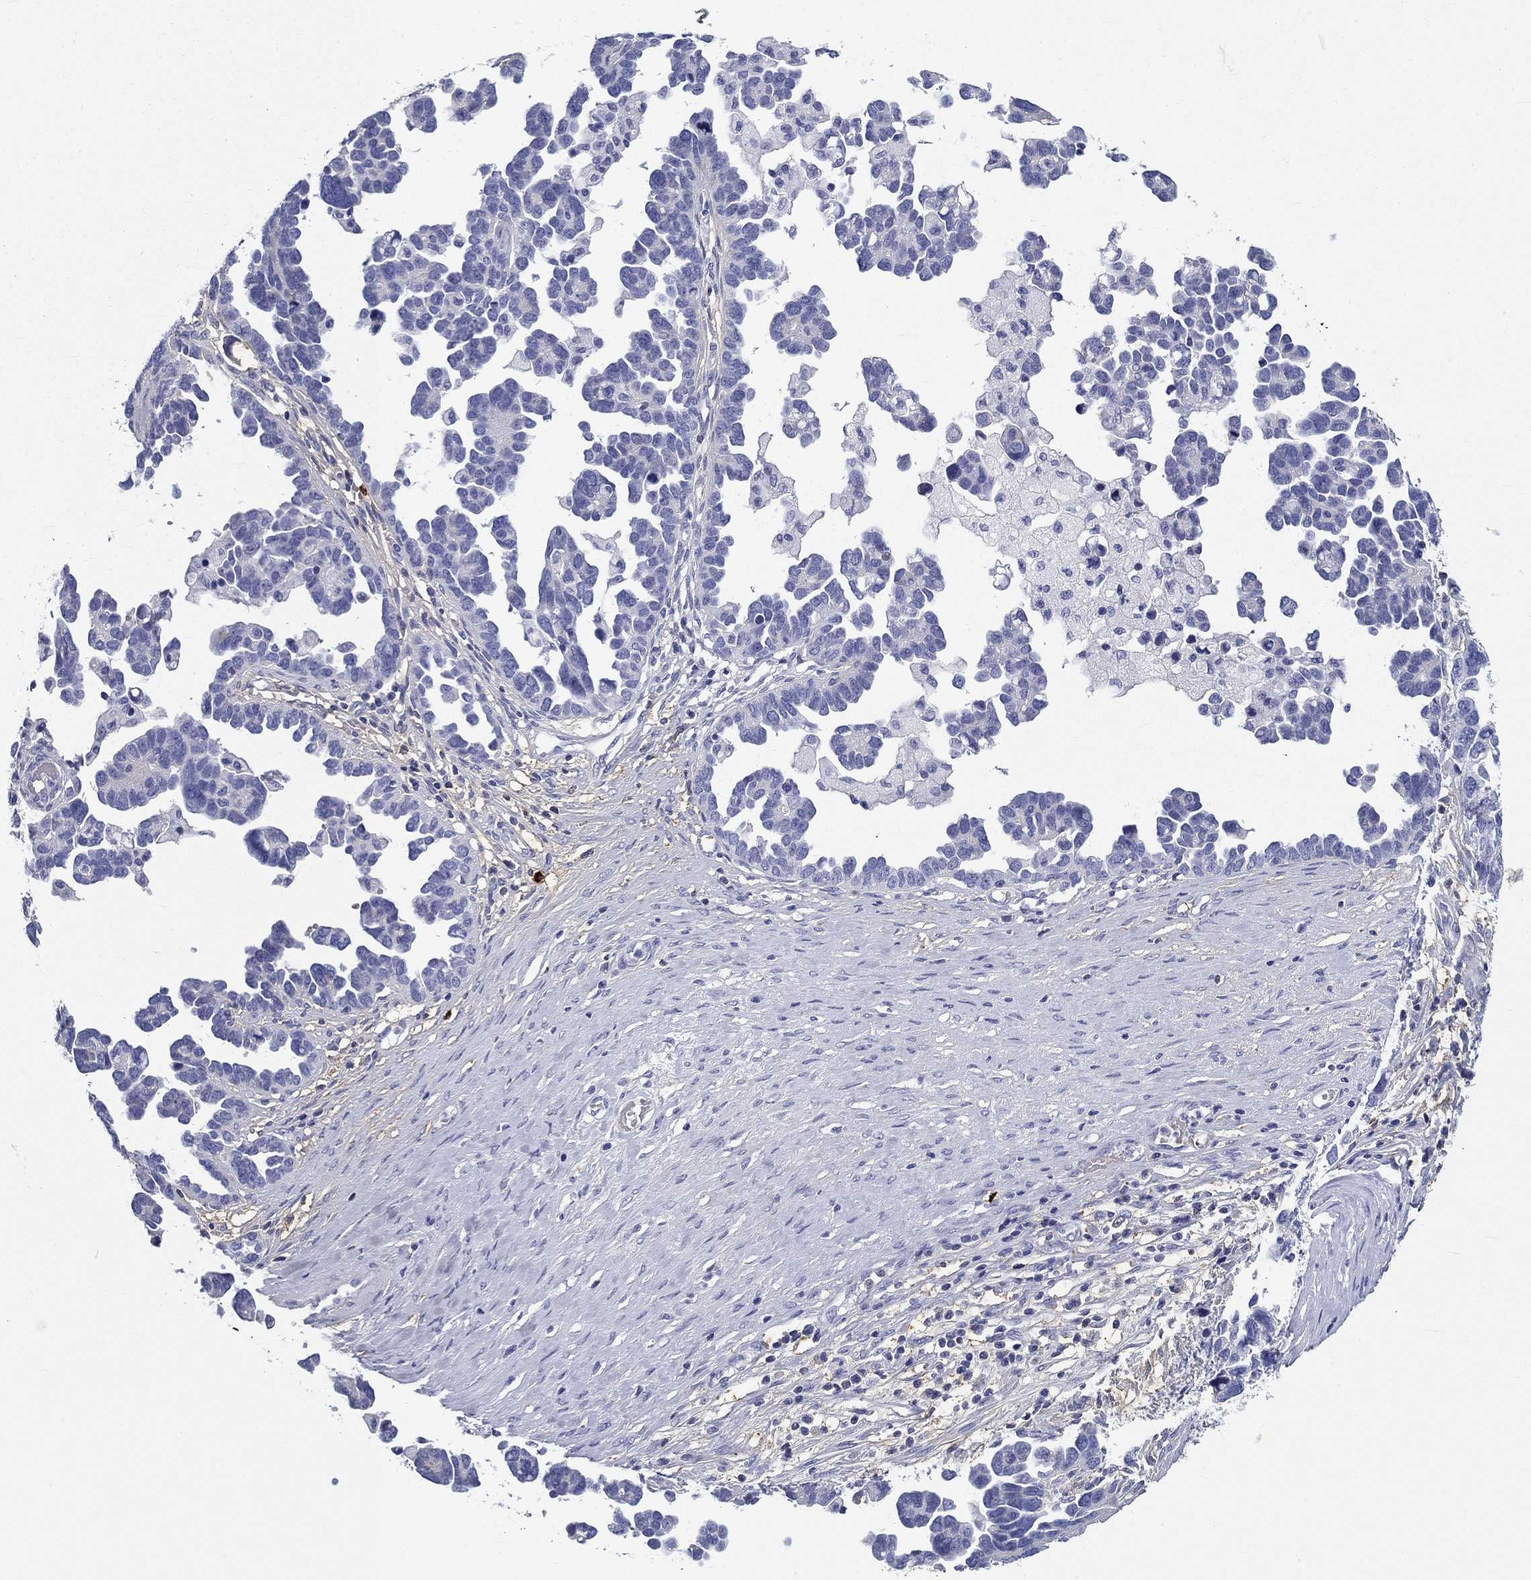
{"staining": {"intensity": "negative", "quantity": "none", "location": "none"}, "tissue": "ovarian cancer", "cell_type": "Tumor cells", "image_type": "cancer", "snomed": [{"axis": "morphology", "description": "Cystadenocarcinoma, serous, NOS"}, {"axis": "topography", "description": "Ovary"}], "caption": "Image shows no protein staining in tumor cells of serous cystadenocarcinoma (ovarian) tissue.", "gene": "CD40LG", "patient": {"sex": "female", "age": 54}}